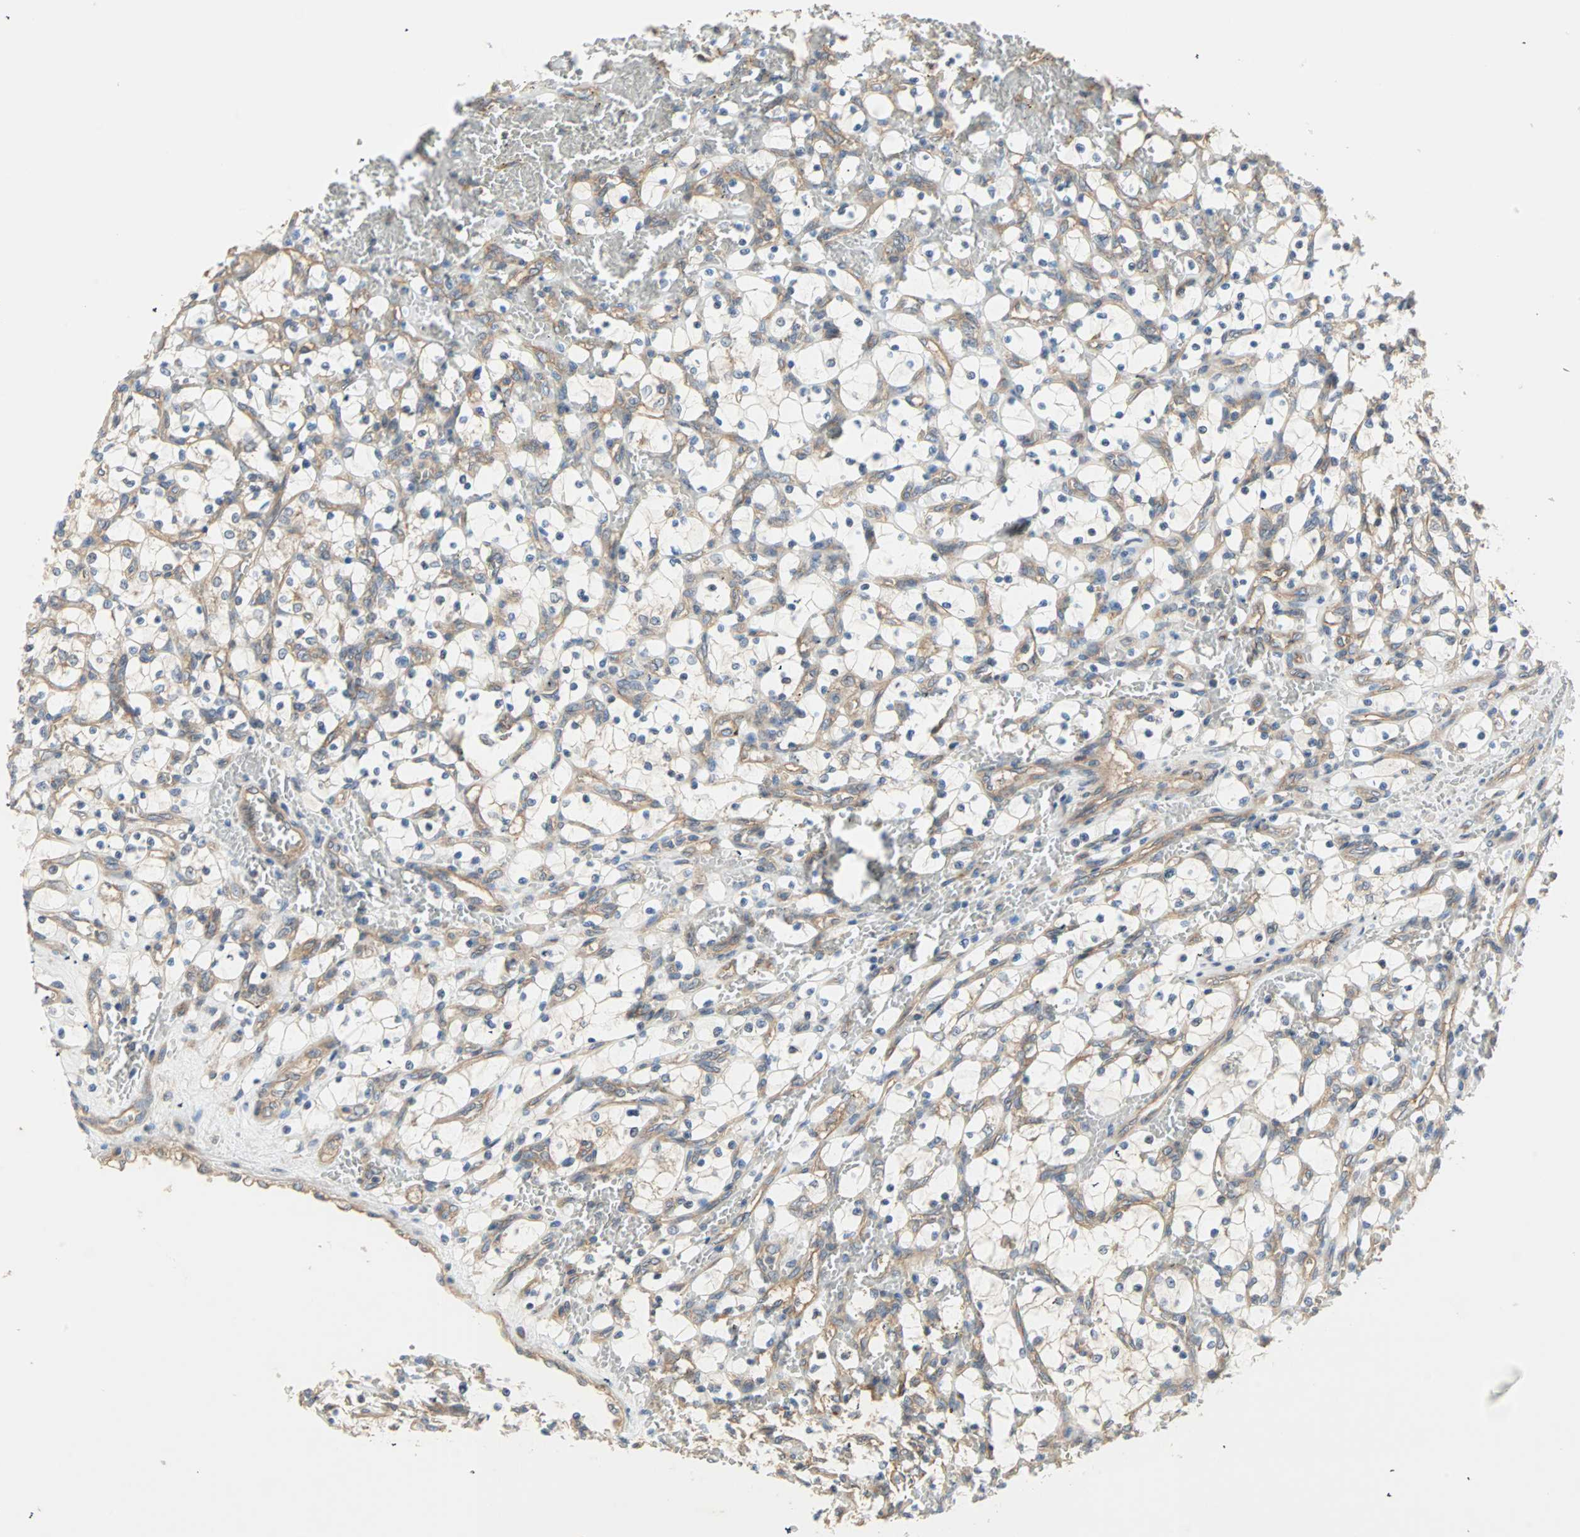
{"staining": {"intensity": "weak", "quantity": "25%-75%", "location": "cytoplasmic/membranous"}, "tissue": "renal cancer", "cell_type": "Tumor cells", "image_type": "cancer", "snomed": [{"axis": "morphology", "description": "Adenocarcinoma, NOS"}, {"axis": "topography", "description": "Kidney"}], "caption": "Renal cancer tissue demonstrates weak cytoplasmic/membranous staining in about 25%-75% of tumor cells", "gene": "PDE8A", "patient": {"sex": "female", "age": 69}}